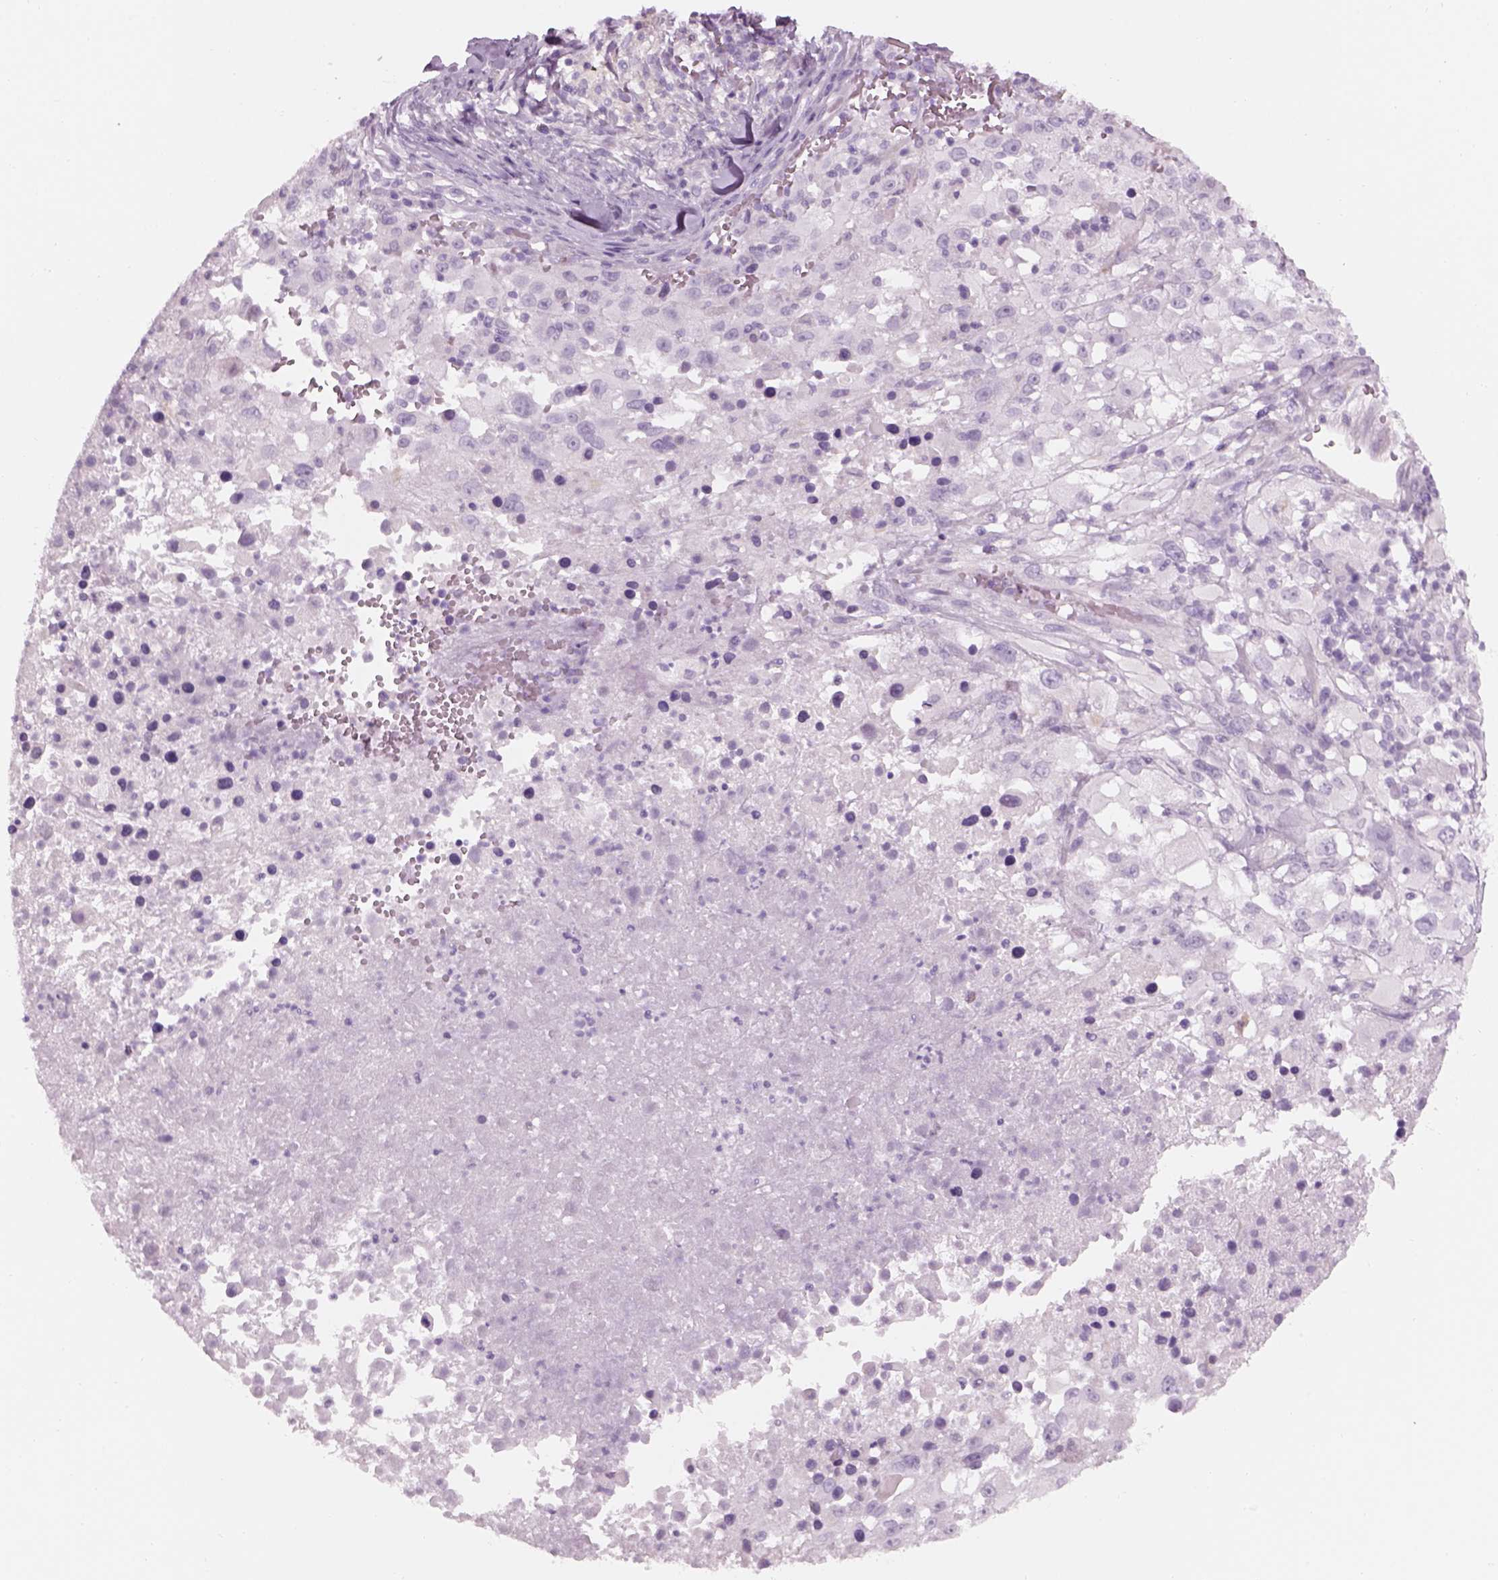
{"staining": {"intensity": "negative", "quantity": "none", "location": "none"}, "tissue": "melanoma", "cell_type": "Tumor cells", "image_type": "cancer", "snomed": [{"axis": "morphology", "description": "Malignant melanoma, Metastatic site"}, {"axis": "topography", "description": "Soft tissue"}], "caption": "Histopathology image shows no significant protein expression in tumor cells of malignant melanoma (metastatic site). (Immunohistochemistry (ihc), brightfield microscopy, high magnification).", "gene": "GAS2L2", "patient": {"sex": "male", "age": 50}}